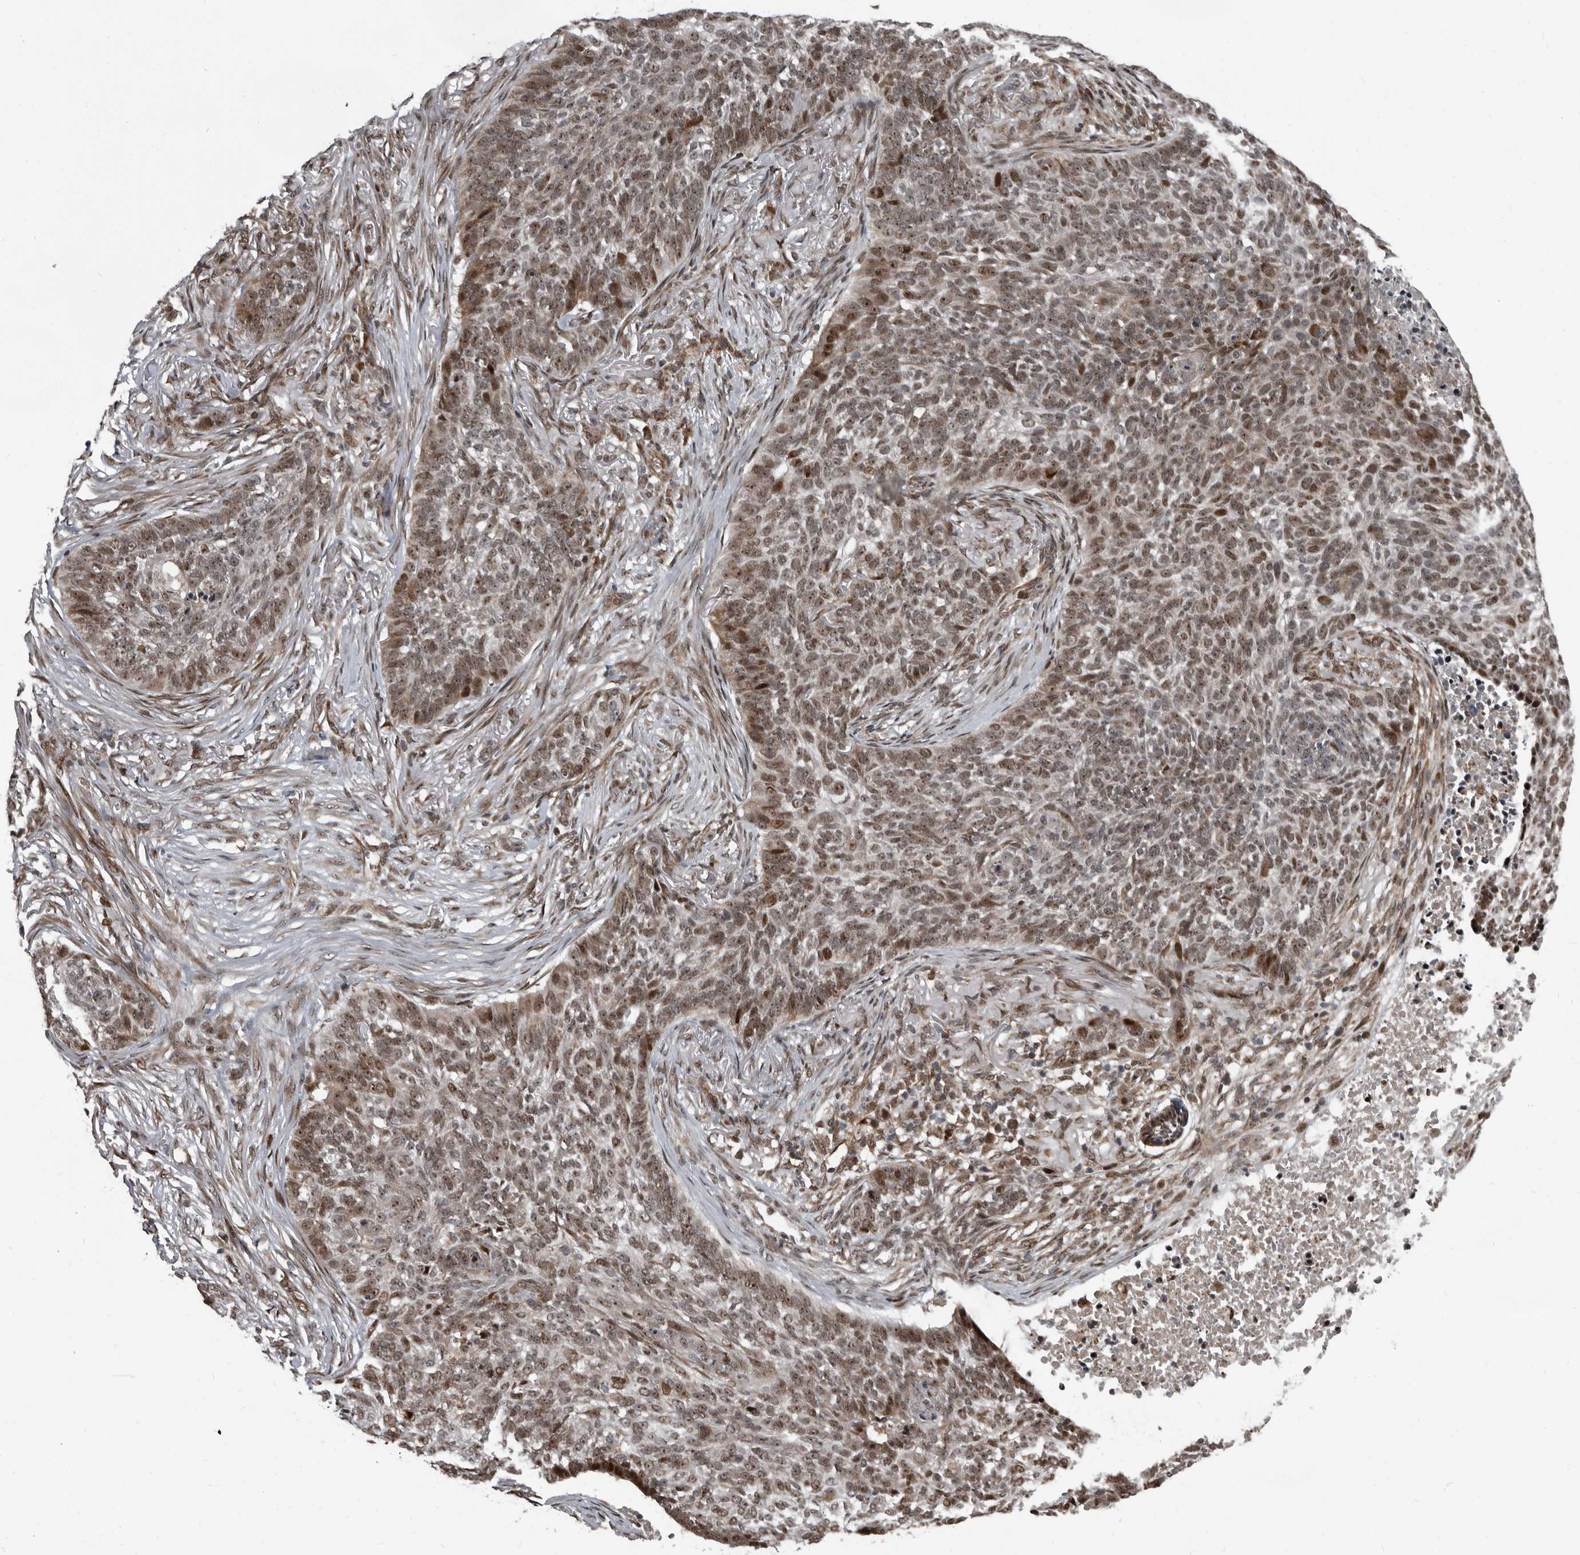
{"staining": {"intensity": "moderate", "quantity": "25%-75%", "location": "nuclear"}, "tissue": "skin cancer", "cell_type": "Tumor cells", "image_type": "cancer", "snomed": [{"axis": "morphology", "description": "Basal cell carcinoma"}, {"axis": "topography", "description": "Skin"}], "caption": "Brown immunohistochemical staining in human skin cancer (basal cell carcinoma) demonstrates moderate nuclear expression in about 25%-75% of tumor cells.", "gene": "CHD1L", "patient": {"sex": "male", "age": 85}}